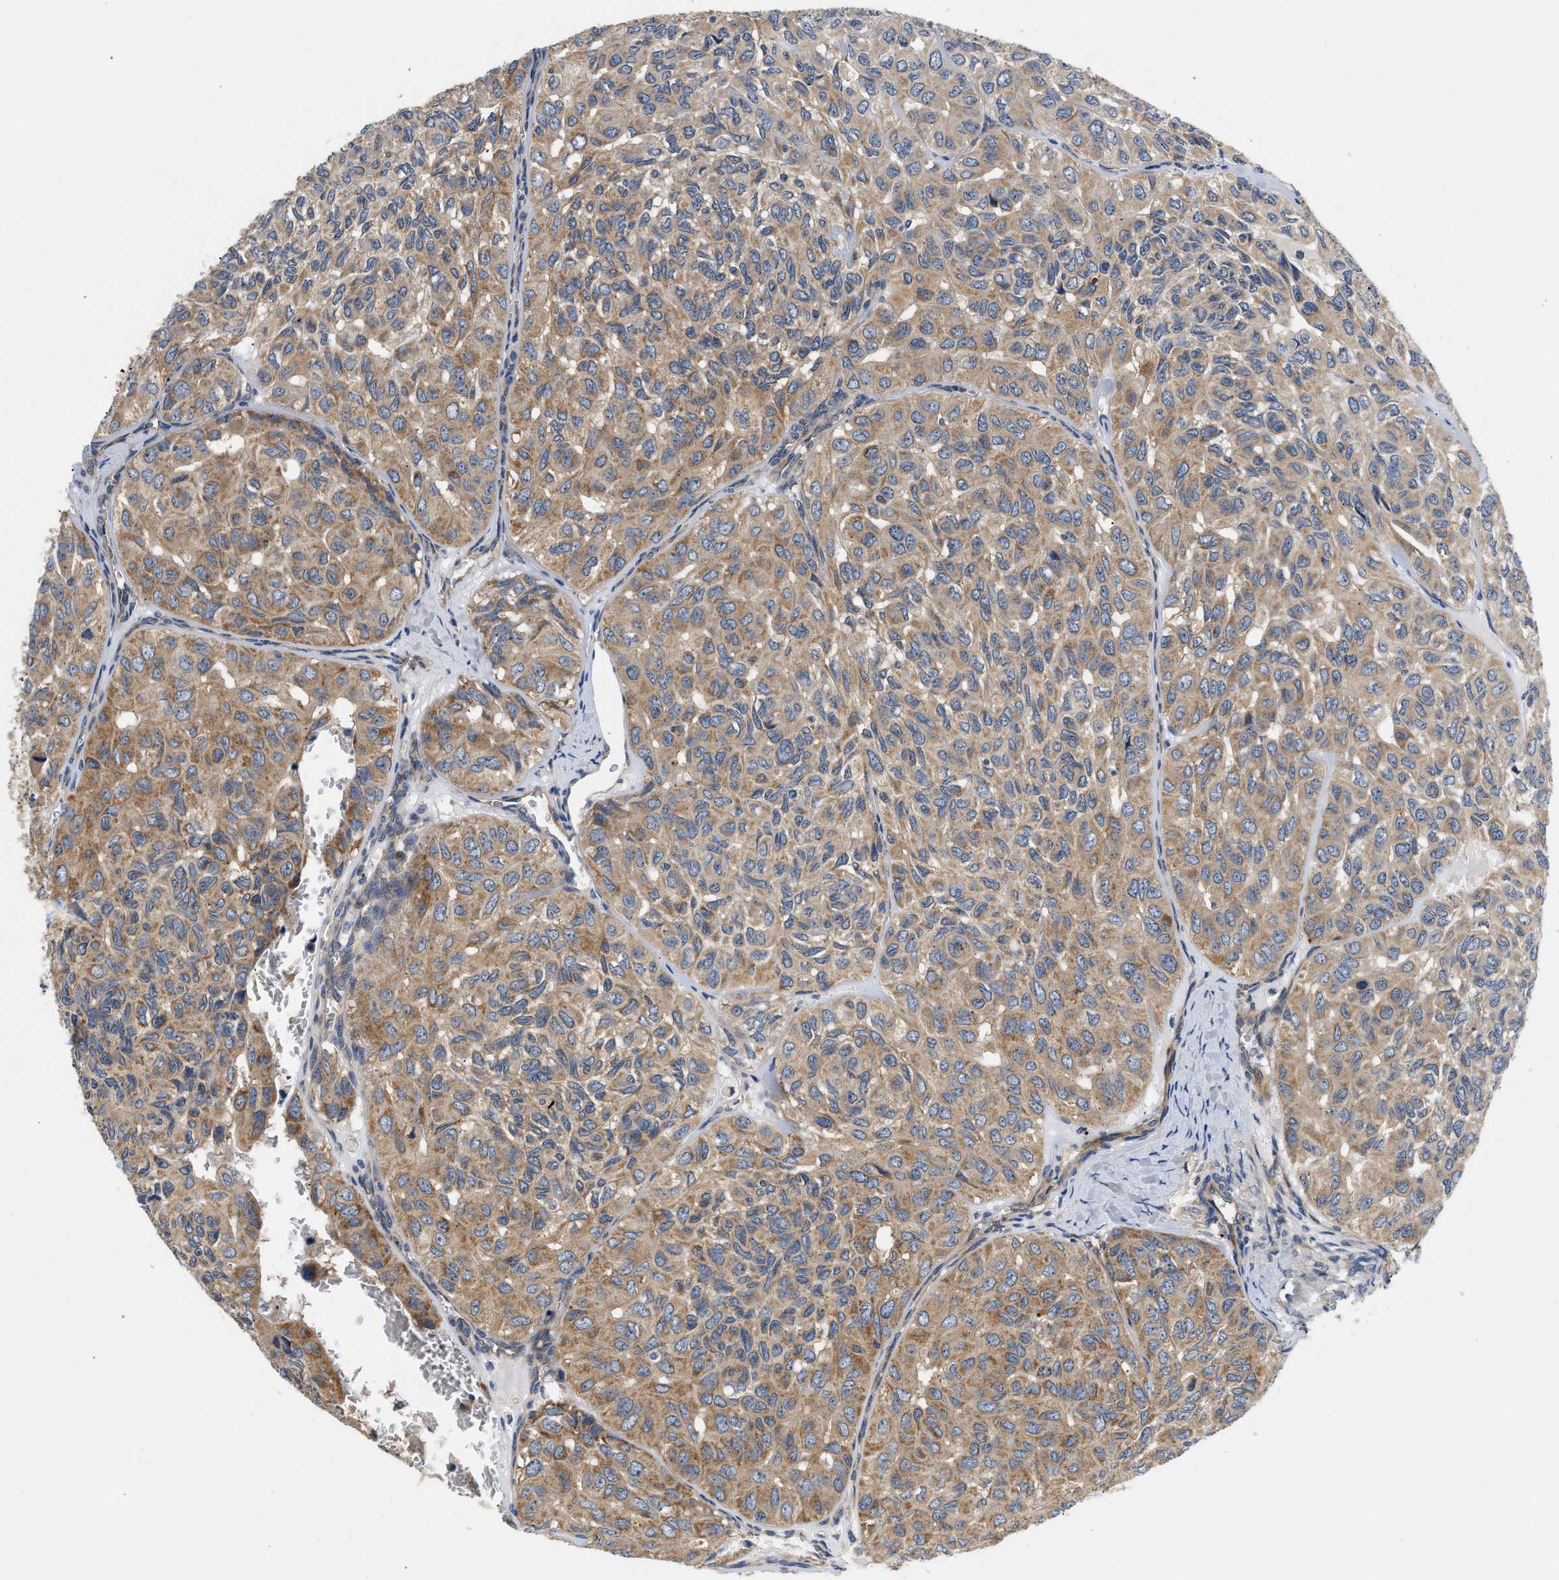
{"staining": {"intensity": "moderate", "quantity": ">75%", "location": "cytoplasmic/membranous"}, "tissue": "head and neck cancer", "cell_type": "Tumor cells", "image_type": "cancer", "snomed": [{"axis": "morphology", "description": "Adenocarcinoma, NOS"}, {"axis": "topography", "description": "Salivary gland, NOS"}, {"axis": "topography", "description": "Head-Neck"}], "caption": "Immunohistochemistry of human head and neck cancer displays medium levels of moderate cytoplasmic/membranous expression in approximately >75% of tumor cells. Using DAB (3,3'-diaminobenzidine) (brown) and hematoxylin (blue) stains, captured at high magnification using brightfield microscopy.", "gene": "NME6", "patient": {"sex": "female", "age": 76}}